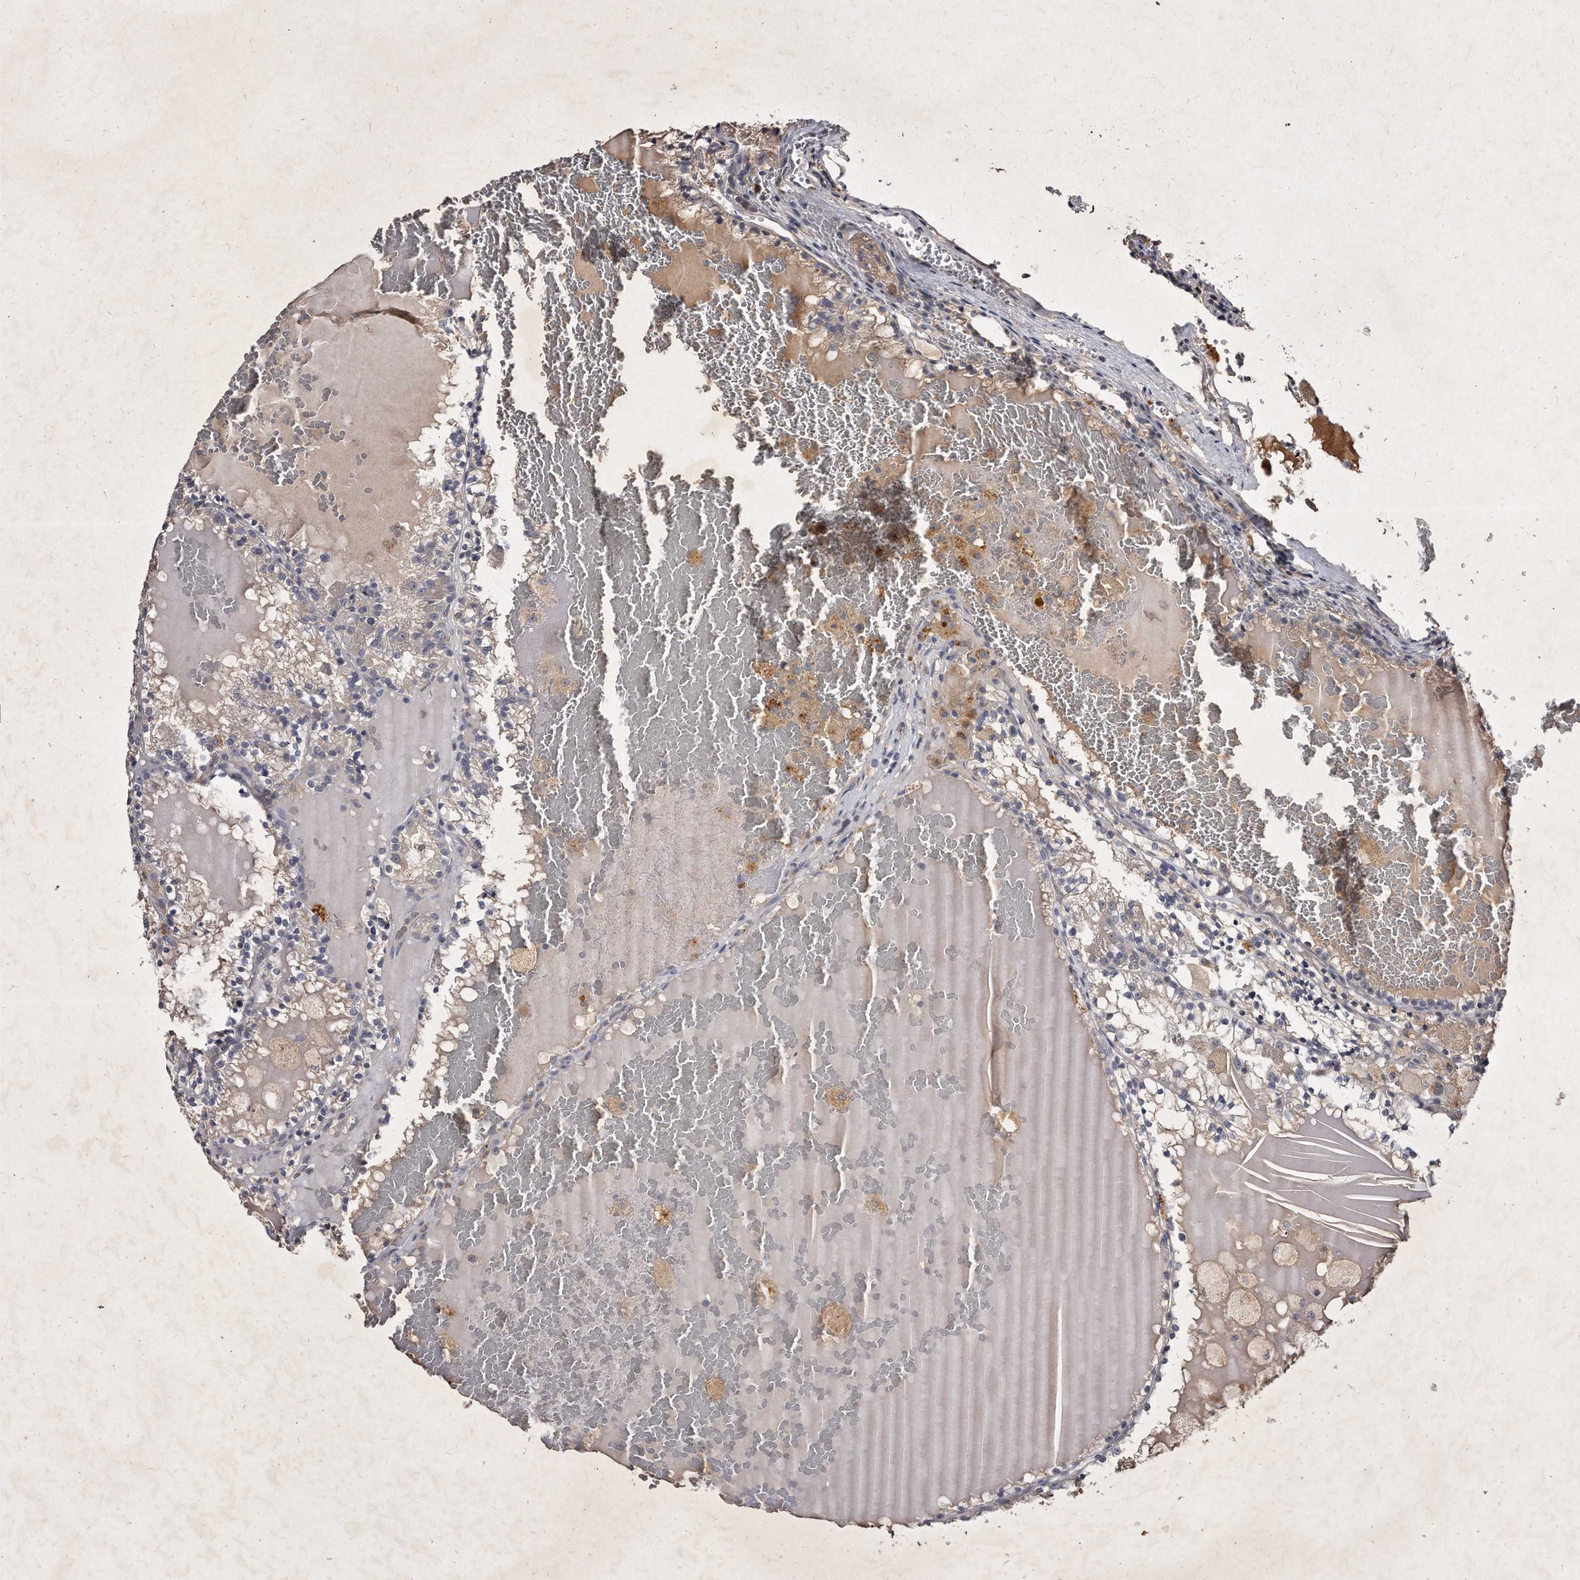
{"staining": {"intensity": "weak", "quantity": "<25%", "location": "cytoplasmic/membranous"}, "tissue": "renal cancer", "cell_type": "Tumor cells", "image_type": "cancer", "snomed": [{"axis": "morphology", "description": "Adenocarcinoma, NOS"}, {"axis": "topography", "description": "Kidney"}], "caption": "DAB (3,3'-diaminobenzidine) immunohistochemical staining of renal adenocarcinoma shows no significant expression in tumor cells. (Stains: DAB (3,3'-diaminobenzidine) immunohistochemistry with hematoxylin counter stain, Microscopy: brightfield microscopy at high magnification).", "gene": "KLHDC3", "patient": {"sex": "female", "age": 56}}